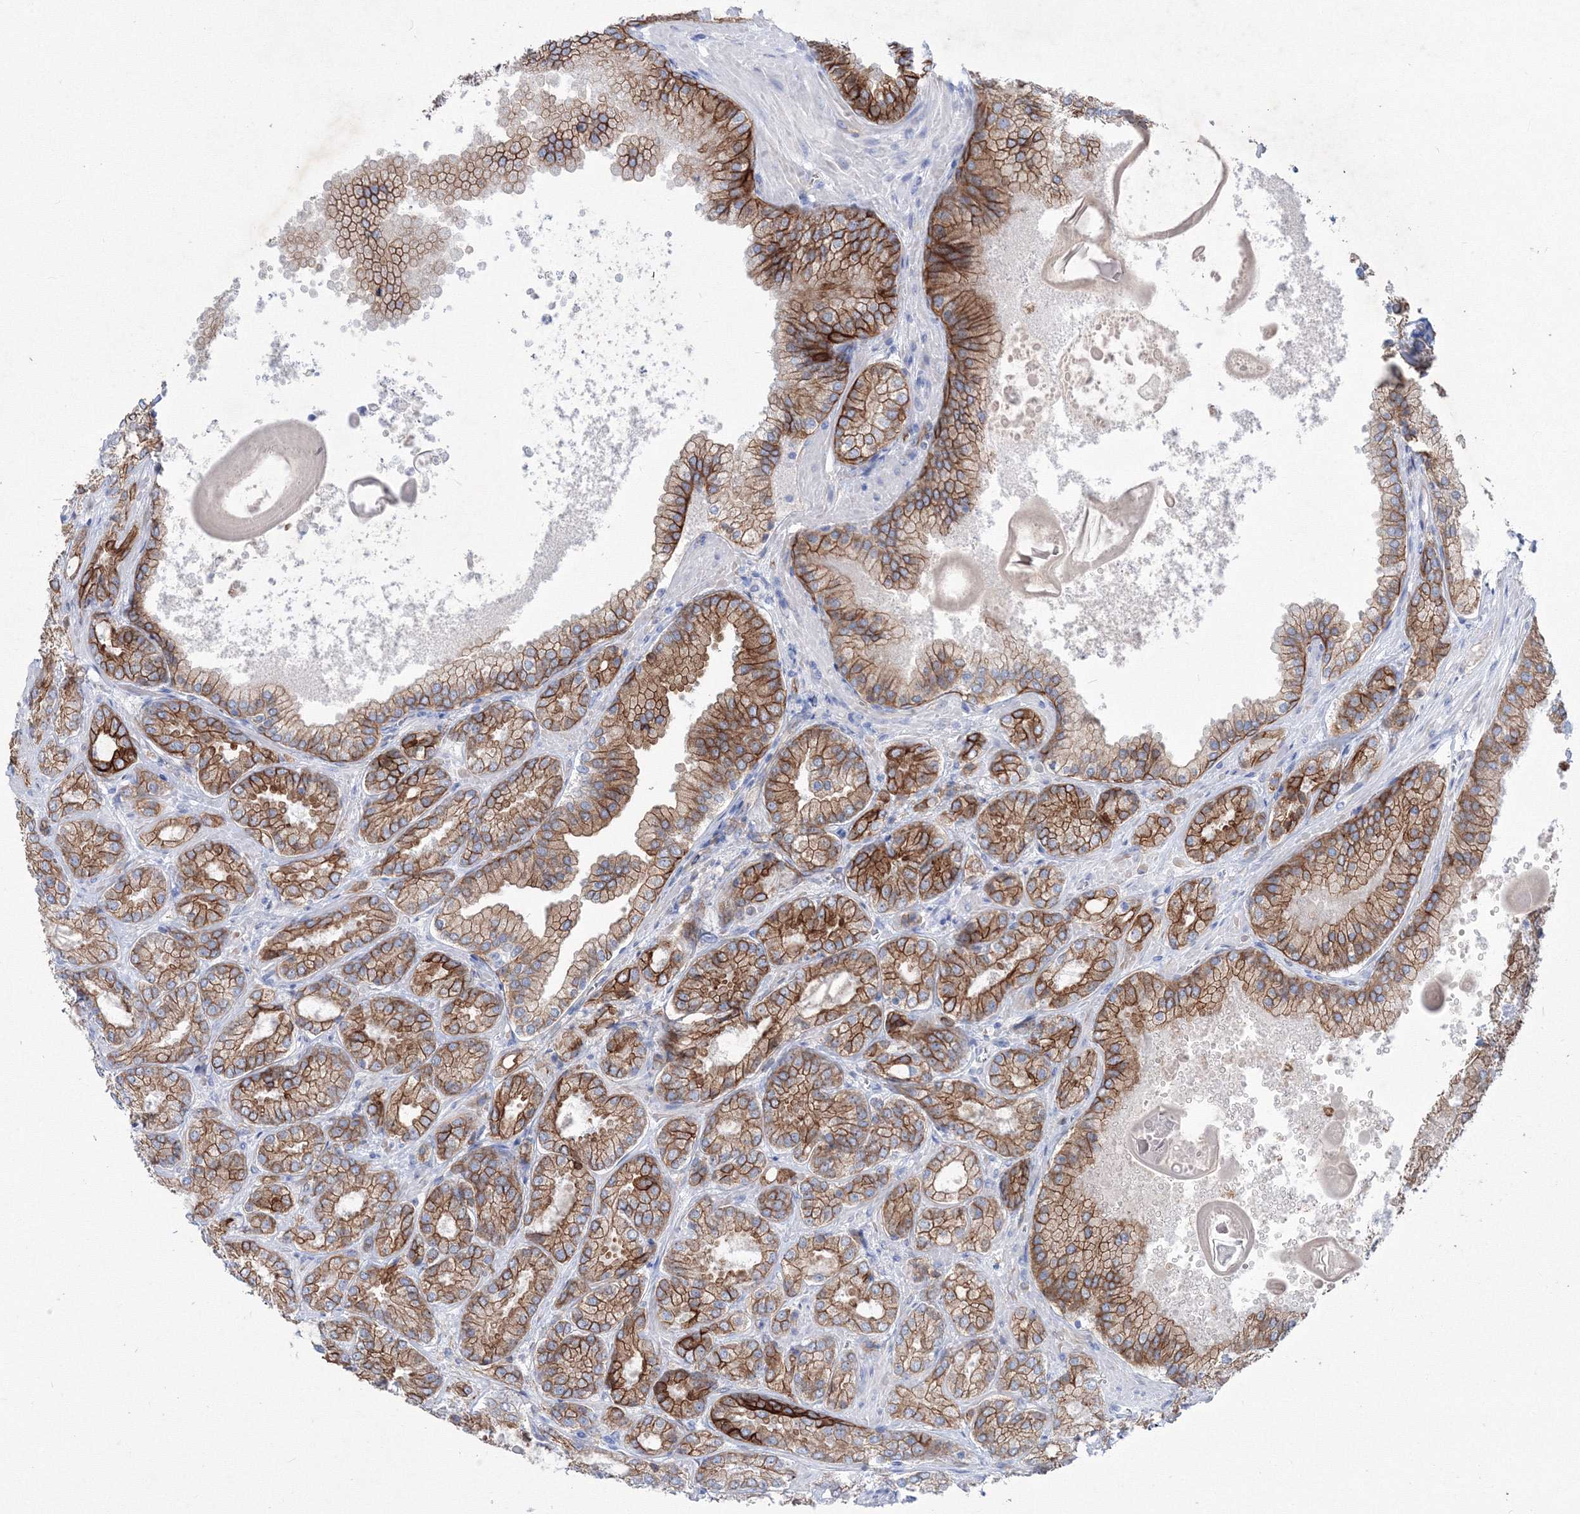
{"staining": {"intensity": "strong", "quantity": ">75%", "location": "cytoplasmic/membranous"}, "tissue": "prostate cancer", "cell_type": "Tumor cells", "image_type": "cancer", "snomed": [{"axis": "morphology", "description": "Adenocarcinoma, Low grade"}, {"axis": "topography", "description": "Prostate"}], "caption": "Protein analysis of prostate low-grade adenocarcinoma tissue reveals strong cytoplasmic/membranous staining in approximately >75% of tumor cells.", "gene": "TMEM139", "patient": {"sex": "male", "age": 74}}